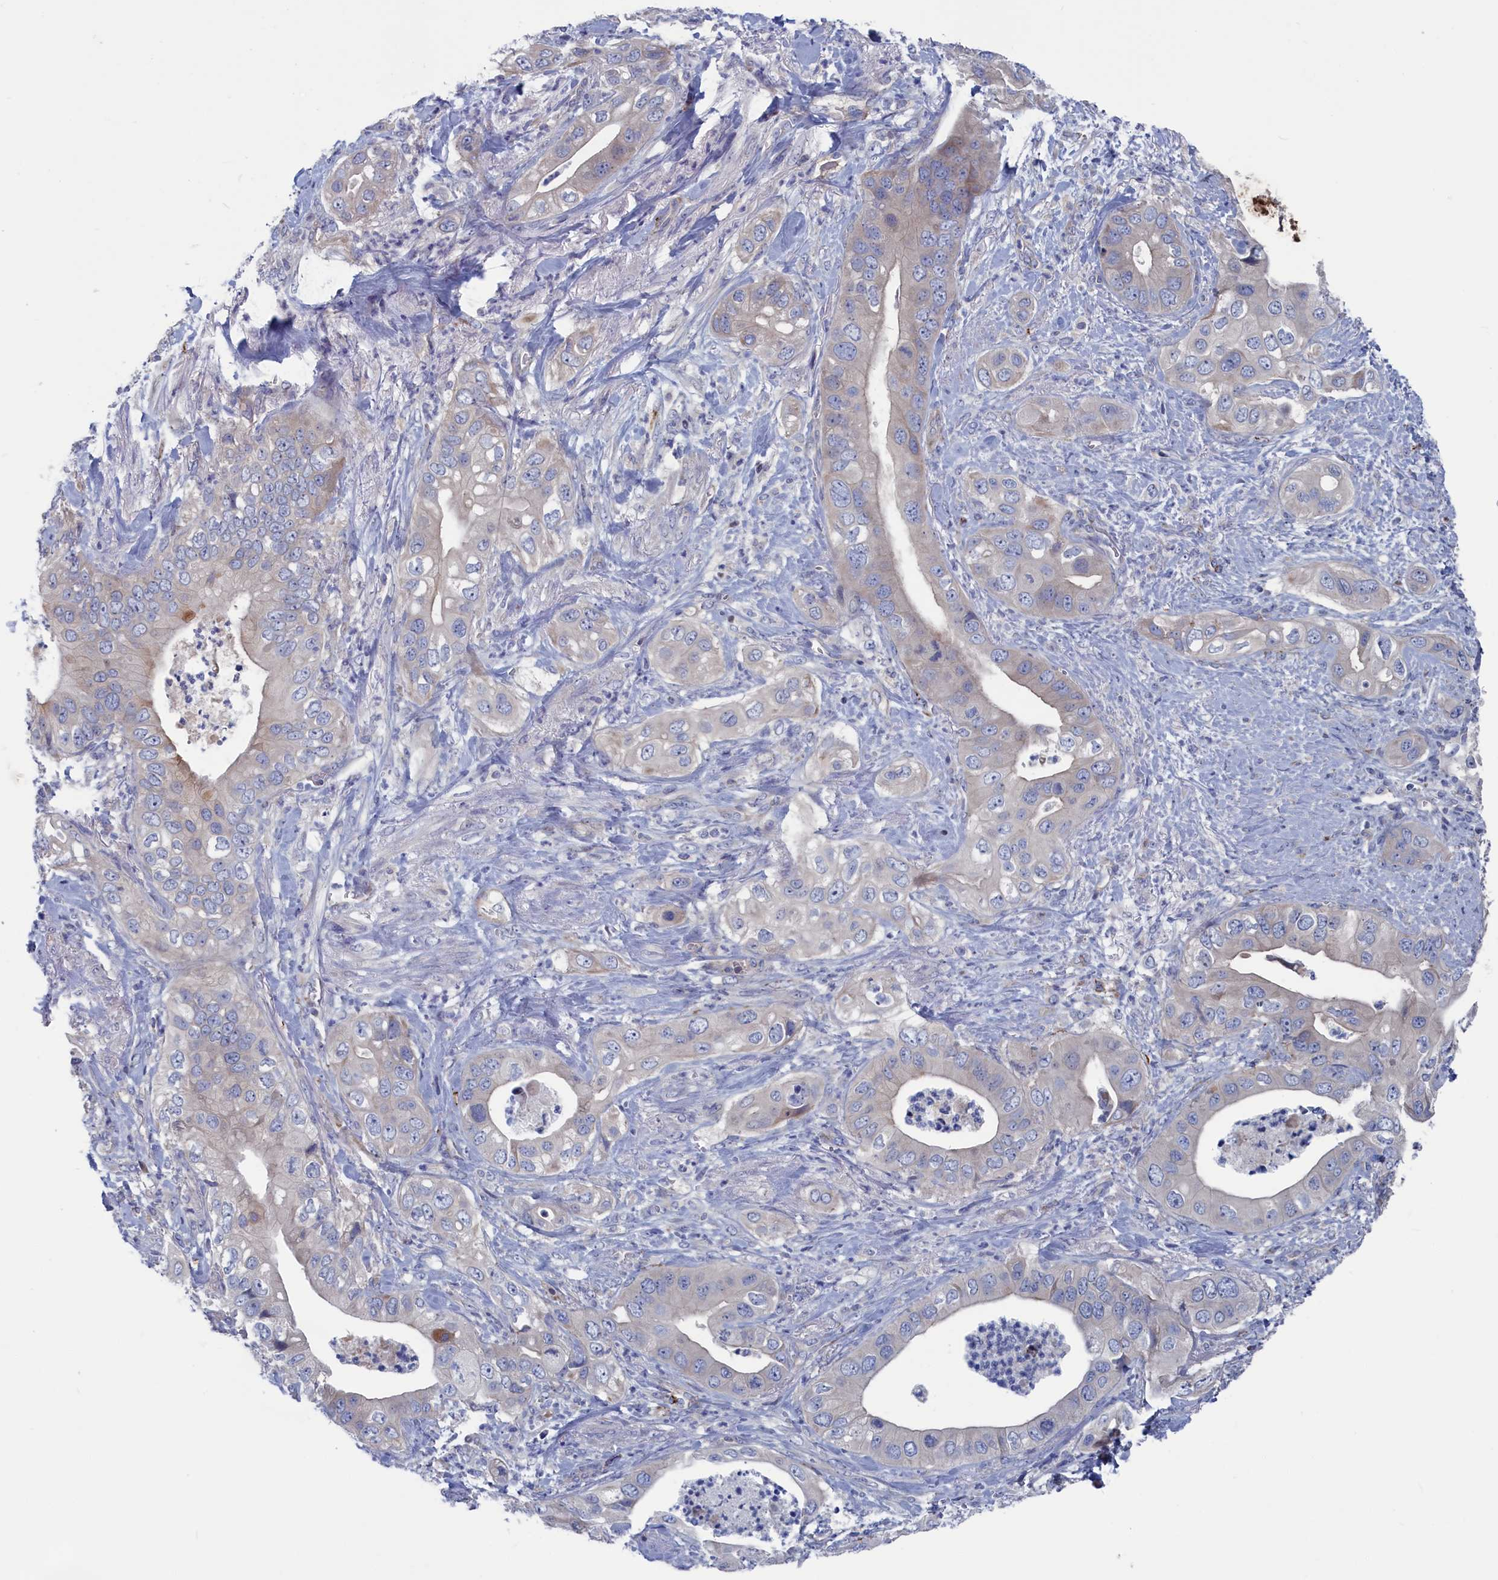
{"staining": {"intensity": "negative", "quantity": "none", "location": "none"}, "tissue": "pancreatic cancer", "cell_type": "Tumor cells", "image_type": "cancer", "snomed": [{"axis": "morphology", "description": "Adenocarcinoma, NOS"}, {"axis": "topography", "description": "Pancreas"}], "caption": "The histopathology image shows no significant staining in tumor cells of pancreatic cancer.", "gene": "CEND1", "patient": {"sex": "female", "age": 78}}